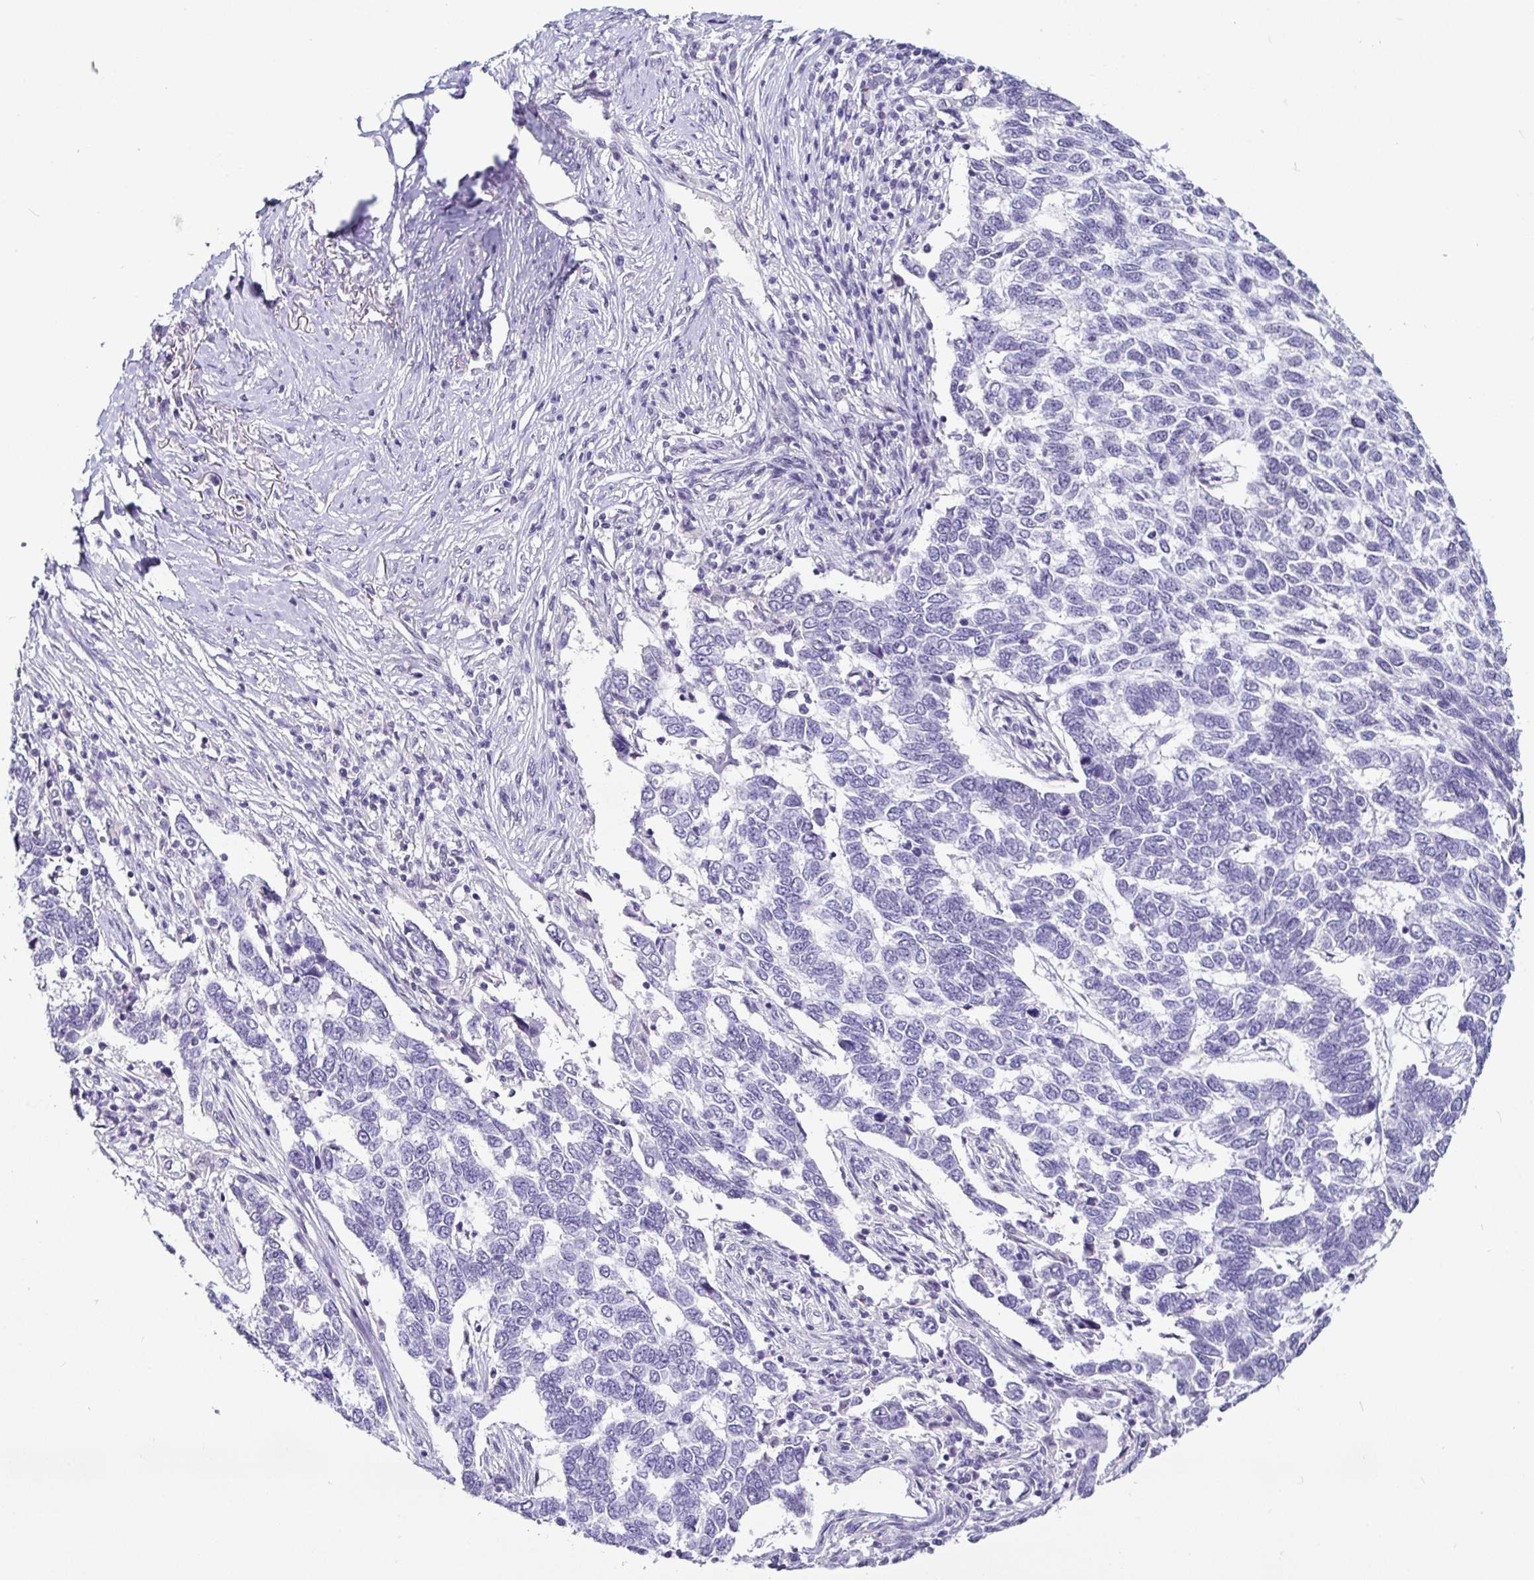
{"staining": {"intensity": "negative", "quantity": "none", "location": "none"}, "tissue": "skin cancer", "cell_type": "Tumor cells", "image_type": "cancer", "snomed": [{"axis": "morphology", "description": "Basal cell carcinoma"}, {"axis": "topography", "description": "Skin"}], "caption": "This is a image of immunohistochemistry staining of skin cancer, which shows no staining in tumor cells.", "gene": "NUP188", "patient": {"sex": "female", "age": 65}}